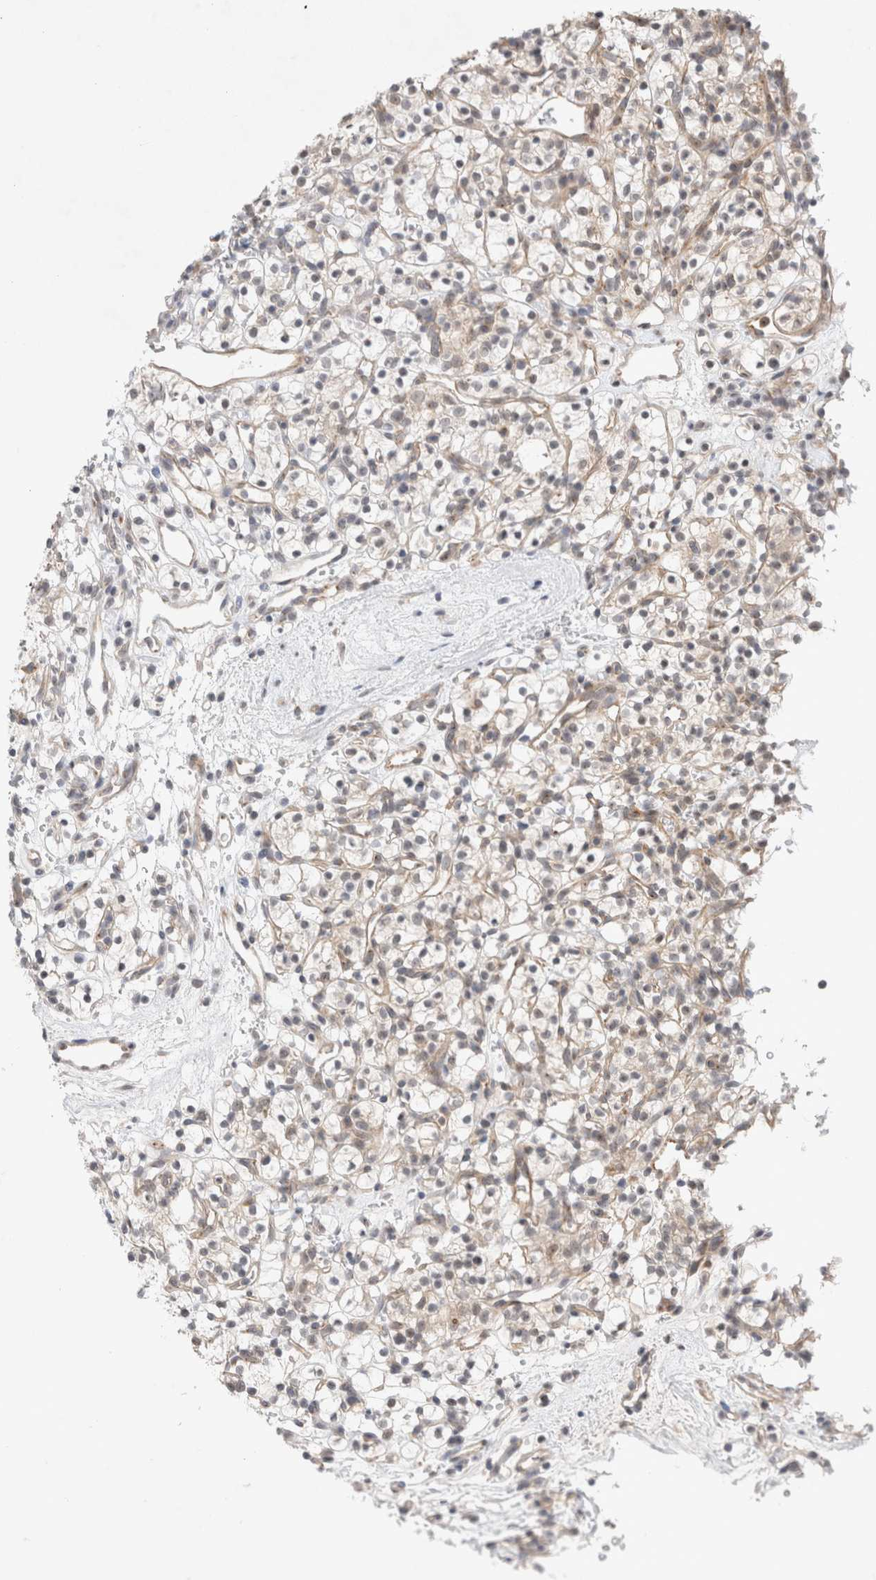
{"staining": {"intensity": "weak", "quantity": "<25%", "location": "cytoplasmic/membranous"}, "tissue": "renal cancer", "cell_type": "Tumor cells", "image_type": "cancer", "snomed": [{"axis": "morphology", "description": "Adenocarcinoma, NOS"}, {"axis": "topography", "description": "Kidney"}], "caption": "Adenocarcinoma (renal) stained for a protein using immunohistochemistry shows no staining tumor cells.", "gene": "BICD2", "patient": {"sex": "female", "age": 57}}